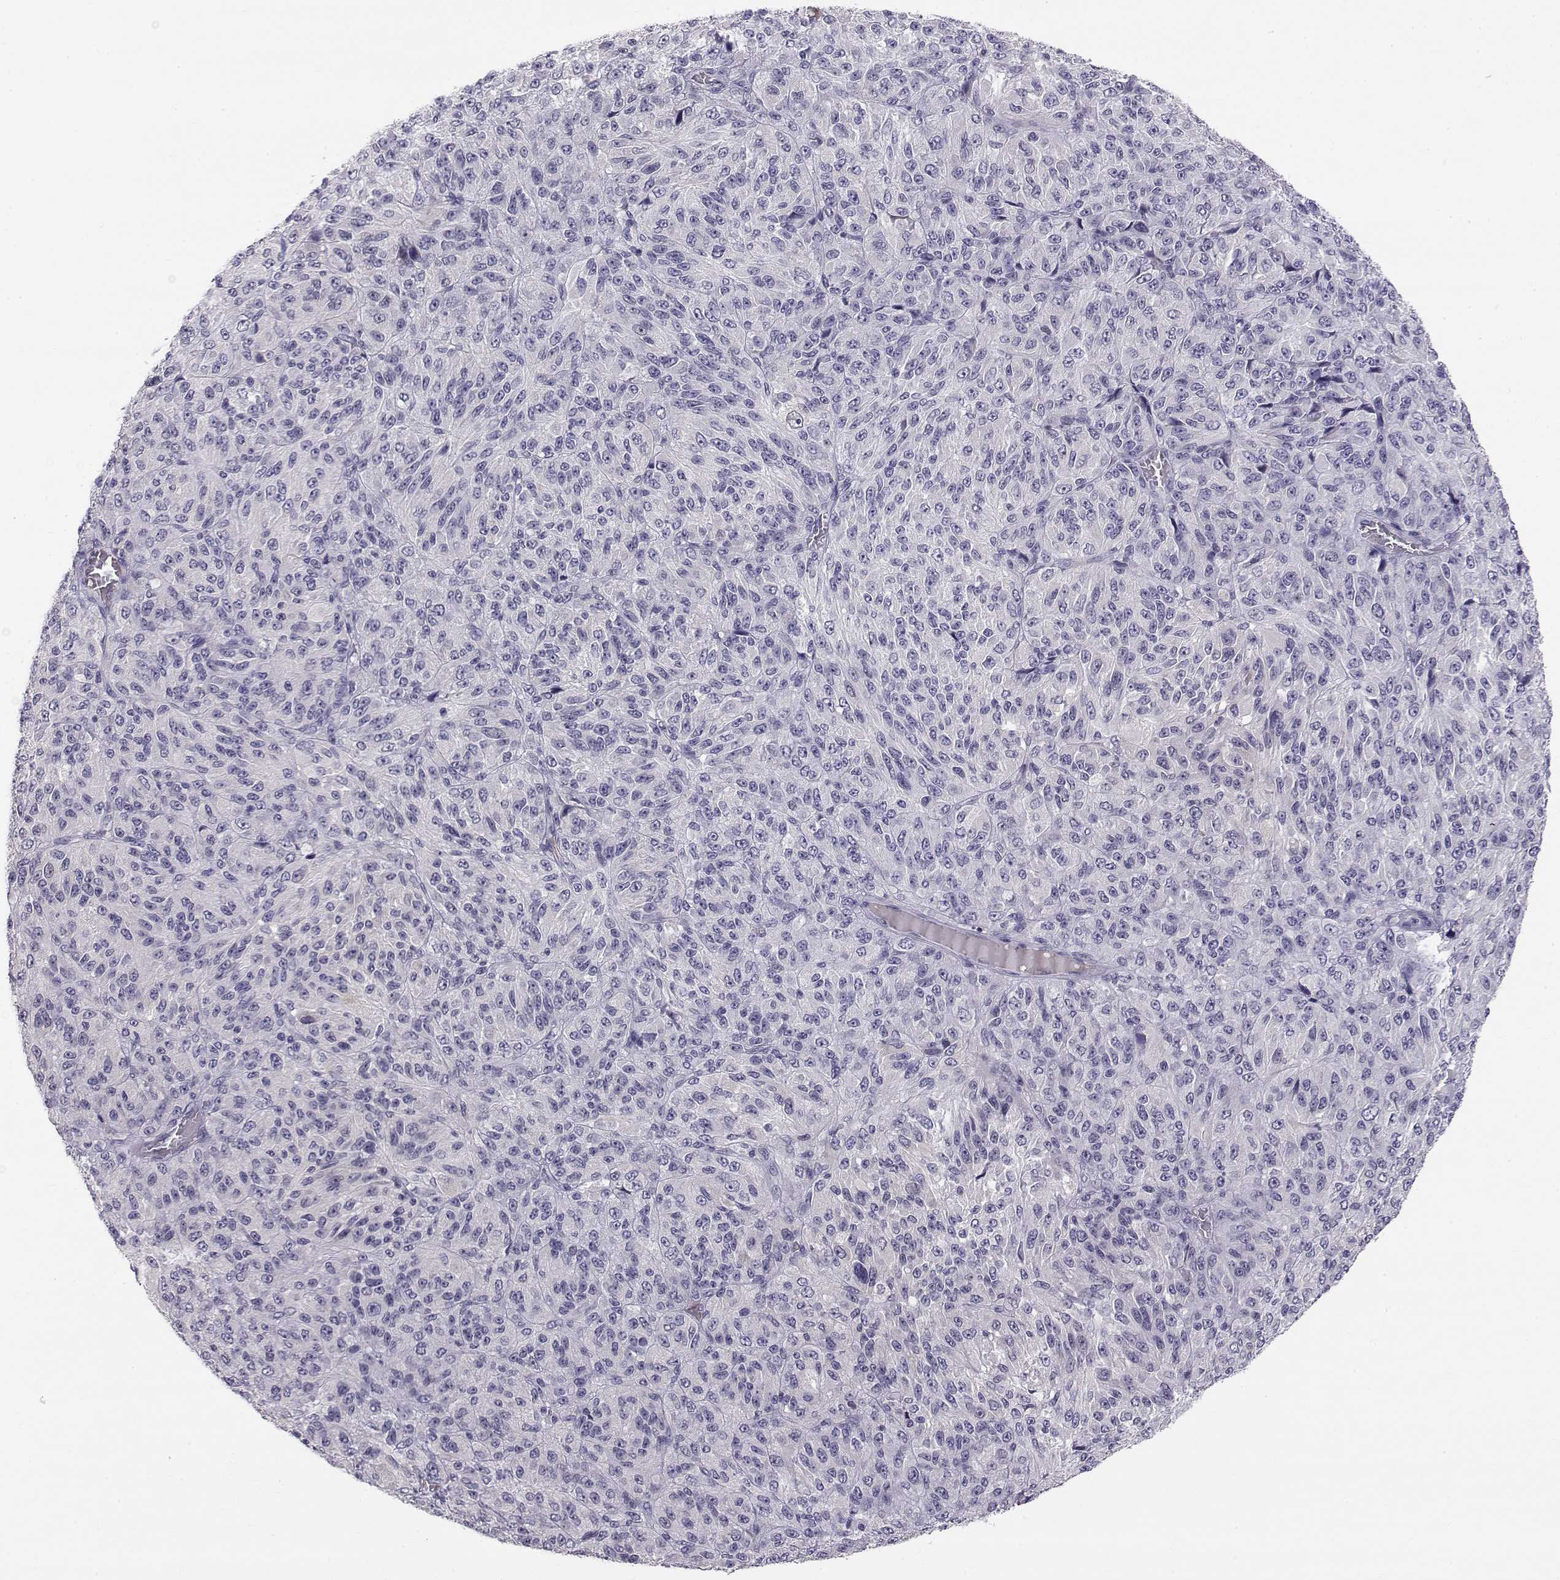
{"staining": {"intensity": "moderate", "quantity": "25%-75%", "location": "cytoplasmic/membranous"}, "tissue": "melanoma", "cell_type": "Tumor cells", "image_type": "cancer", "snomed": [{"axis": "morphology", "description": "Malignant melanoma, Metastatic site"}, {"axis": "topography", "description": "Brain"}], "caption": "Immunohistochemical staining of melanoma demonstrates moderate cytoplasmic/membranous protein positivity in approximately 25%-75% of tumor cells.", "gene": "ACSL6", "patient": {"sex": "female", "age": 56}}